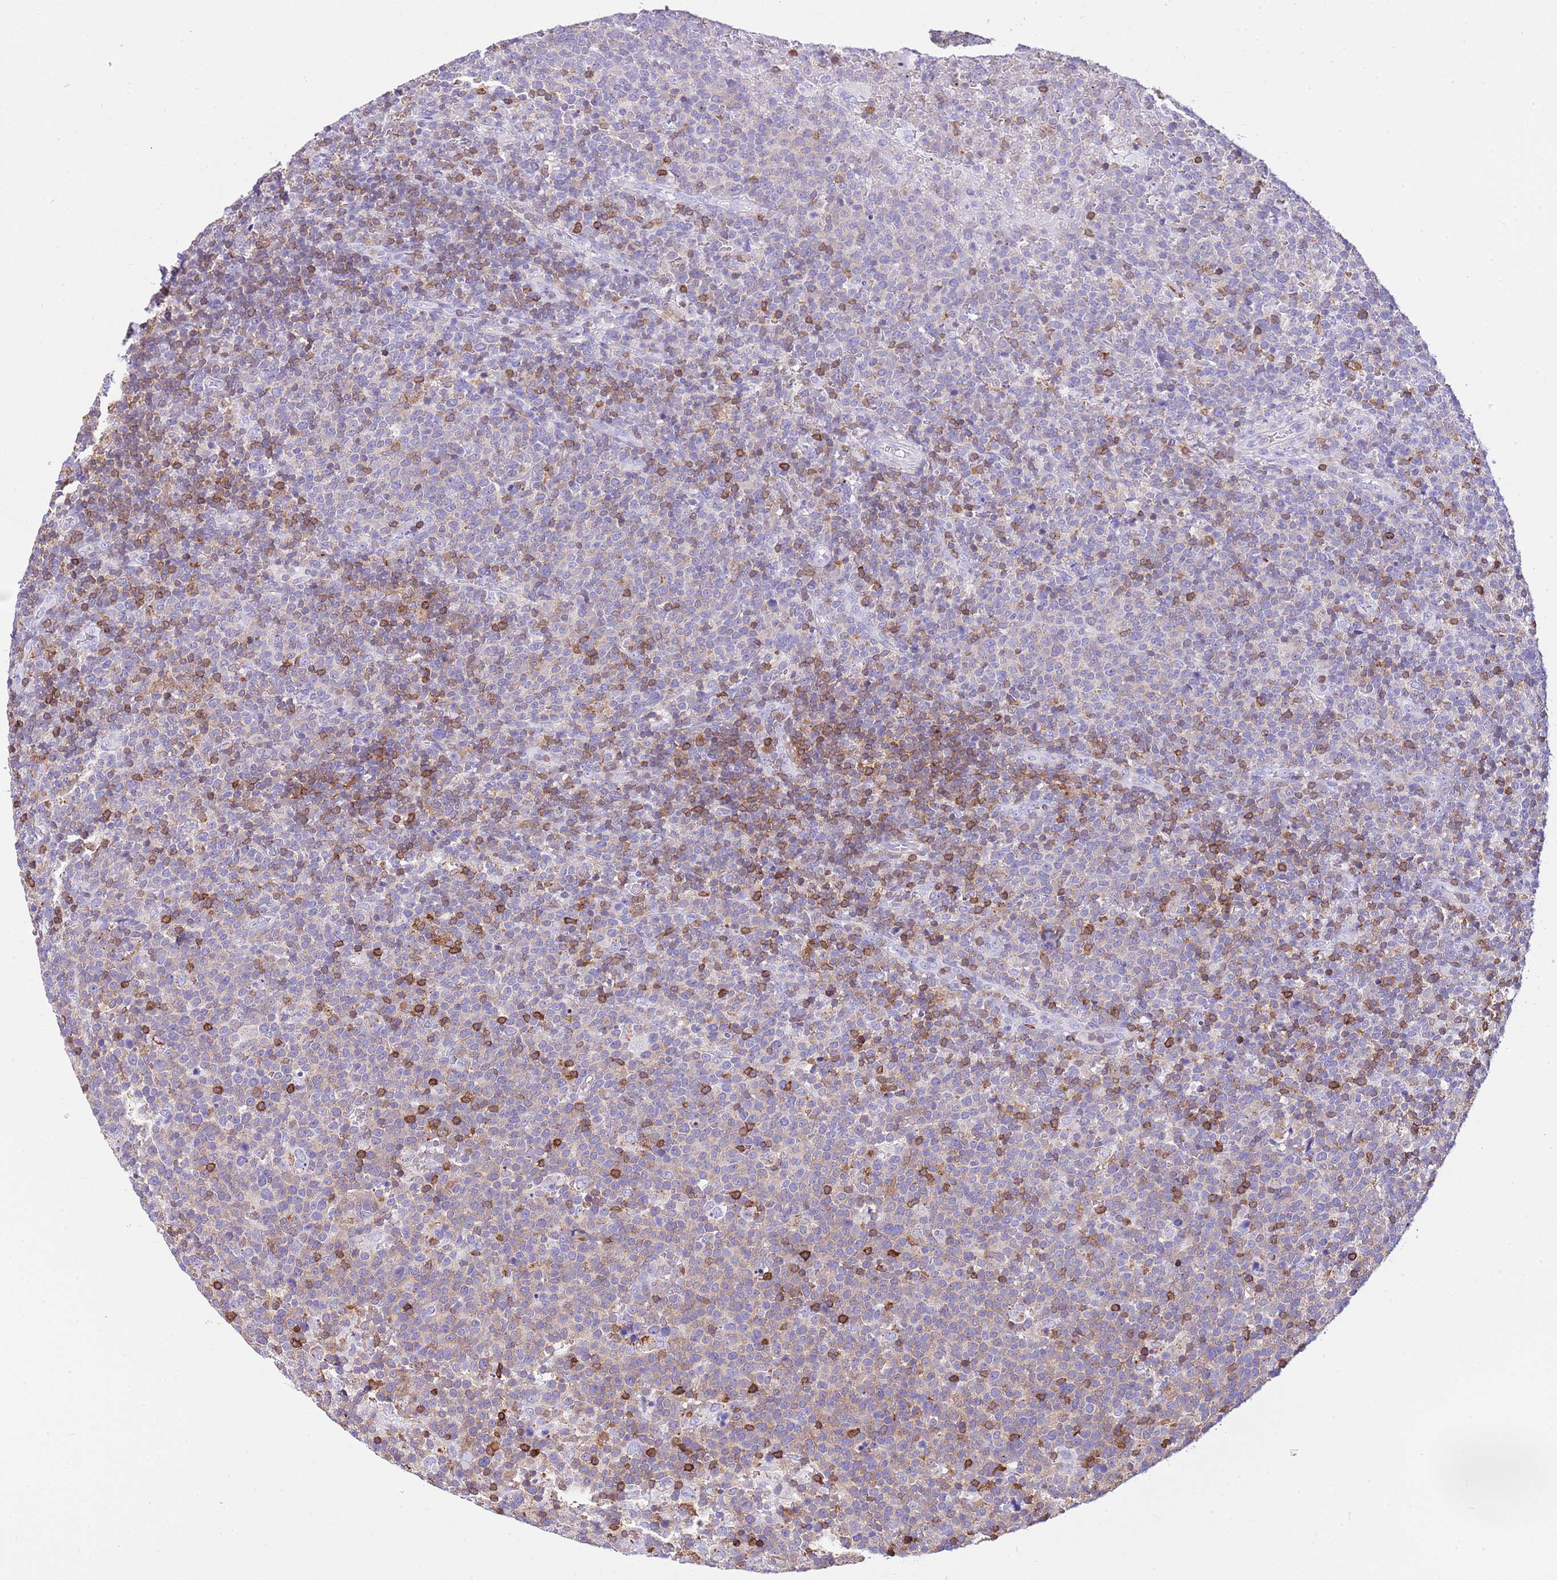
{"staining": {"intensity": "weak", "quantity": "25%-75%", "location": "cytoplasmic/membranous"}, "tissue": "lymphoma", "cell_type": "Tumor cells", "image_type": "cancer", "snomed": [{"axis": "morphology", "description": "Malignant lymphoma, non-Hodgkin's type, High grade"}, {"axis": "topography", "description": "Lymph node"}], "caption": "This is a photomicrograph of immunohistochemistry staining of lymphoma, which shows weak staining in the cytoplasmic/membranous of tumor cells.", "gene": "CNN2", "patient": {"sex": "male", "age": 61}}